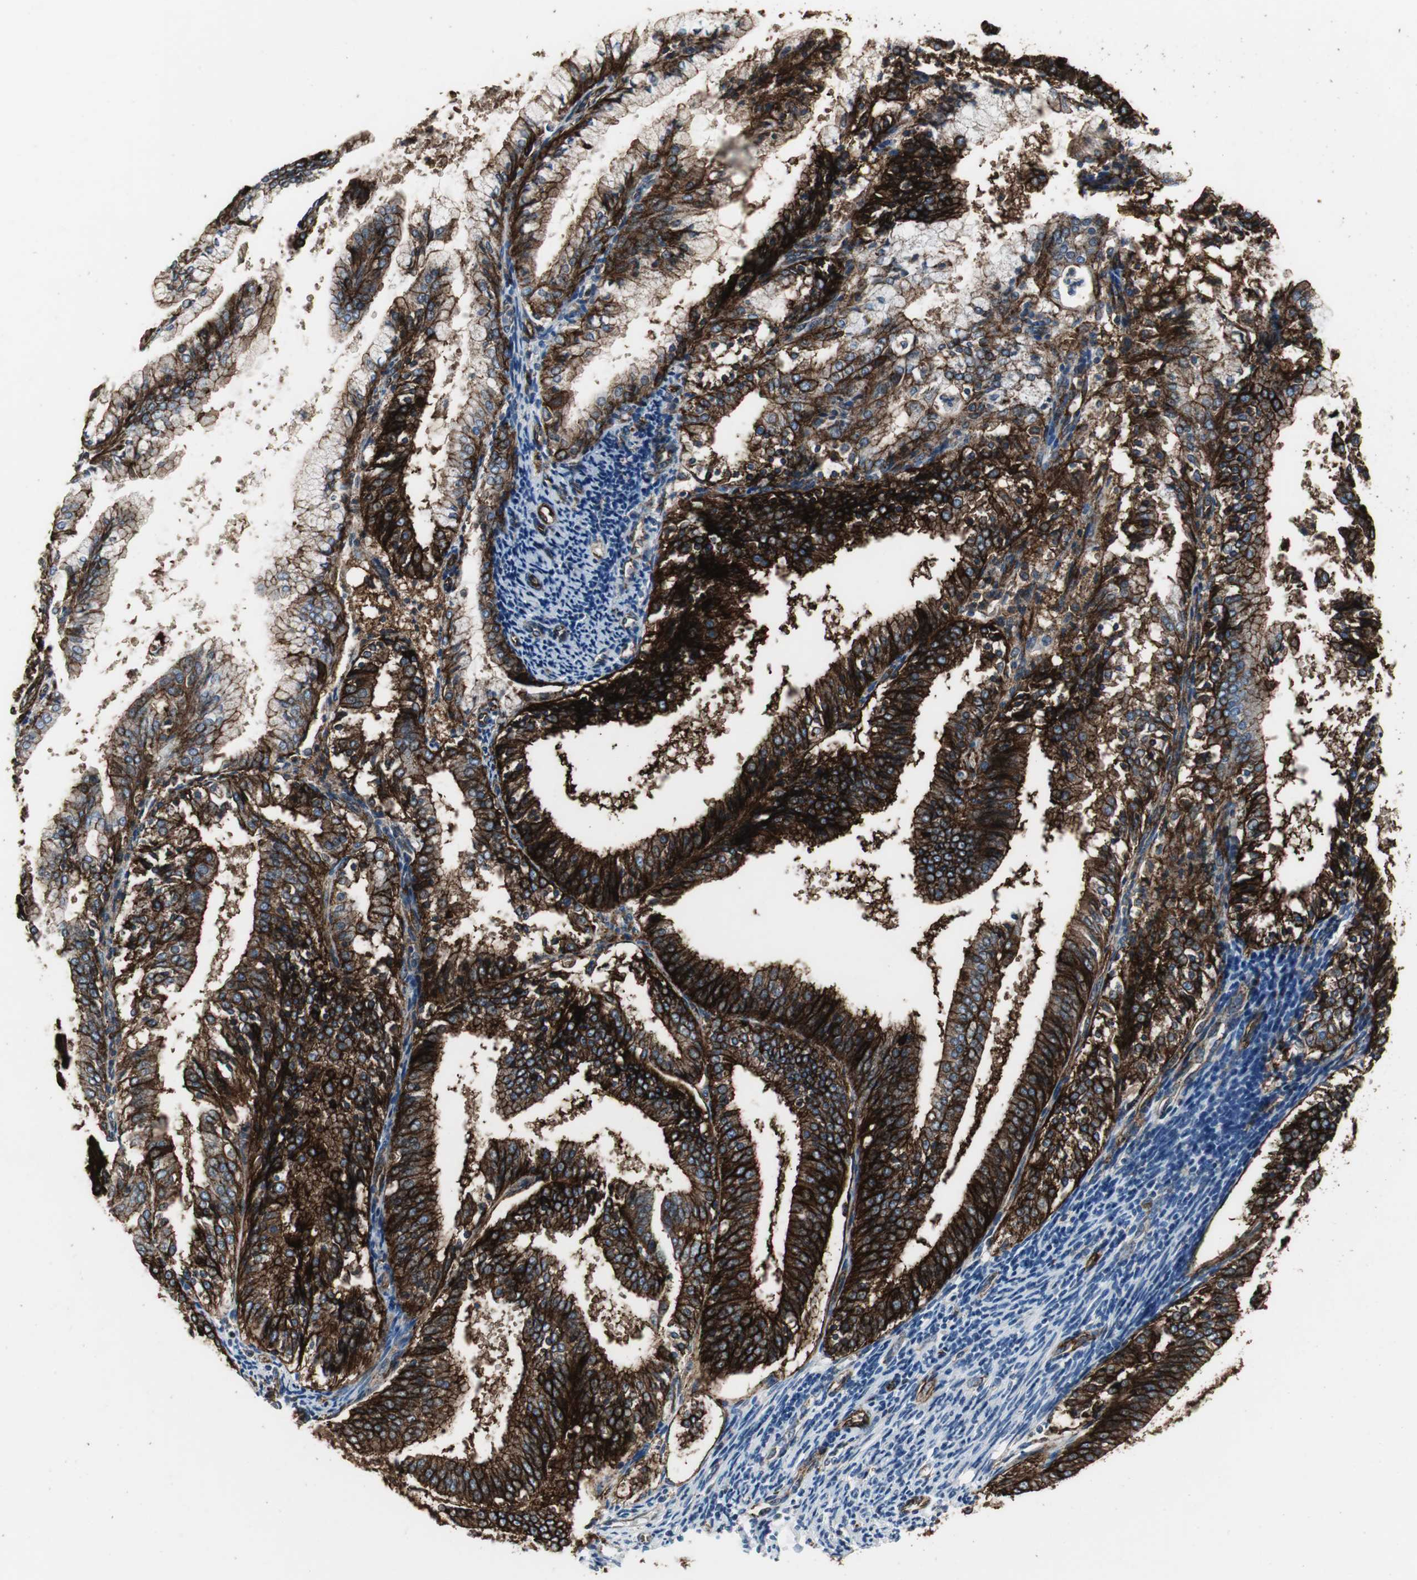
{"staining": {"intensity": "strong", "quantity": ">75%", "location": "cytoplasmic/membranous"}, "tissue": "endometrial cancer", "cell_type": "Tumor cells", "image_type": "cancer", "snomed": [{"axis": "morphology", "description": "Adenocarcinoma, NOS"}, {"axis": "topography", "description": "Endometrium"}], "caption": "This image shows immunohistochemistry (IHC) staining of human endometrial adenocarcinoma, with high strong cytoplasmic/membranous expression in approximately >75% of tumor cells.", "gene": "F11R", "patient": {"sex": "female", "age": 63}}